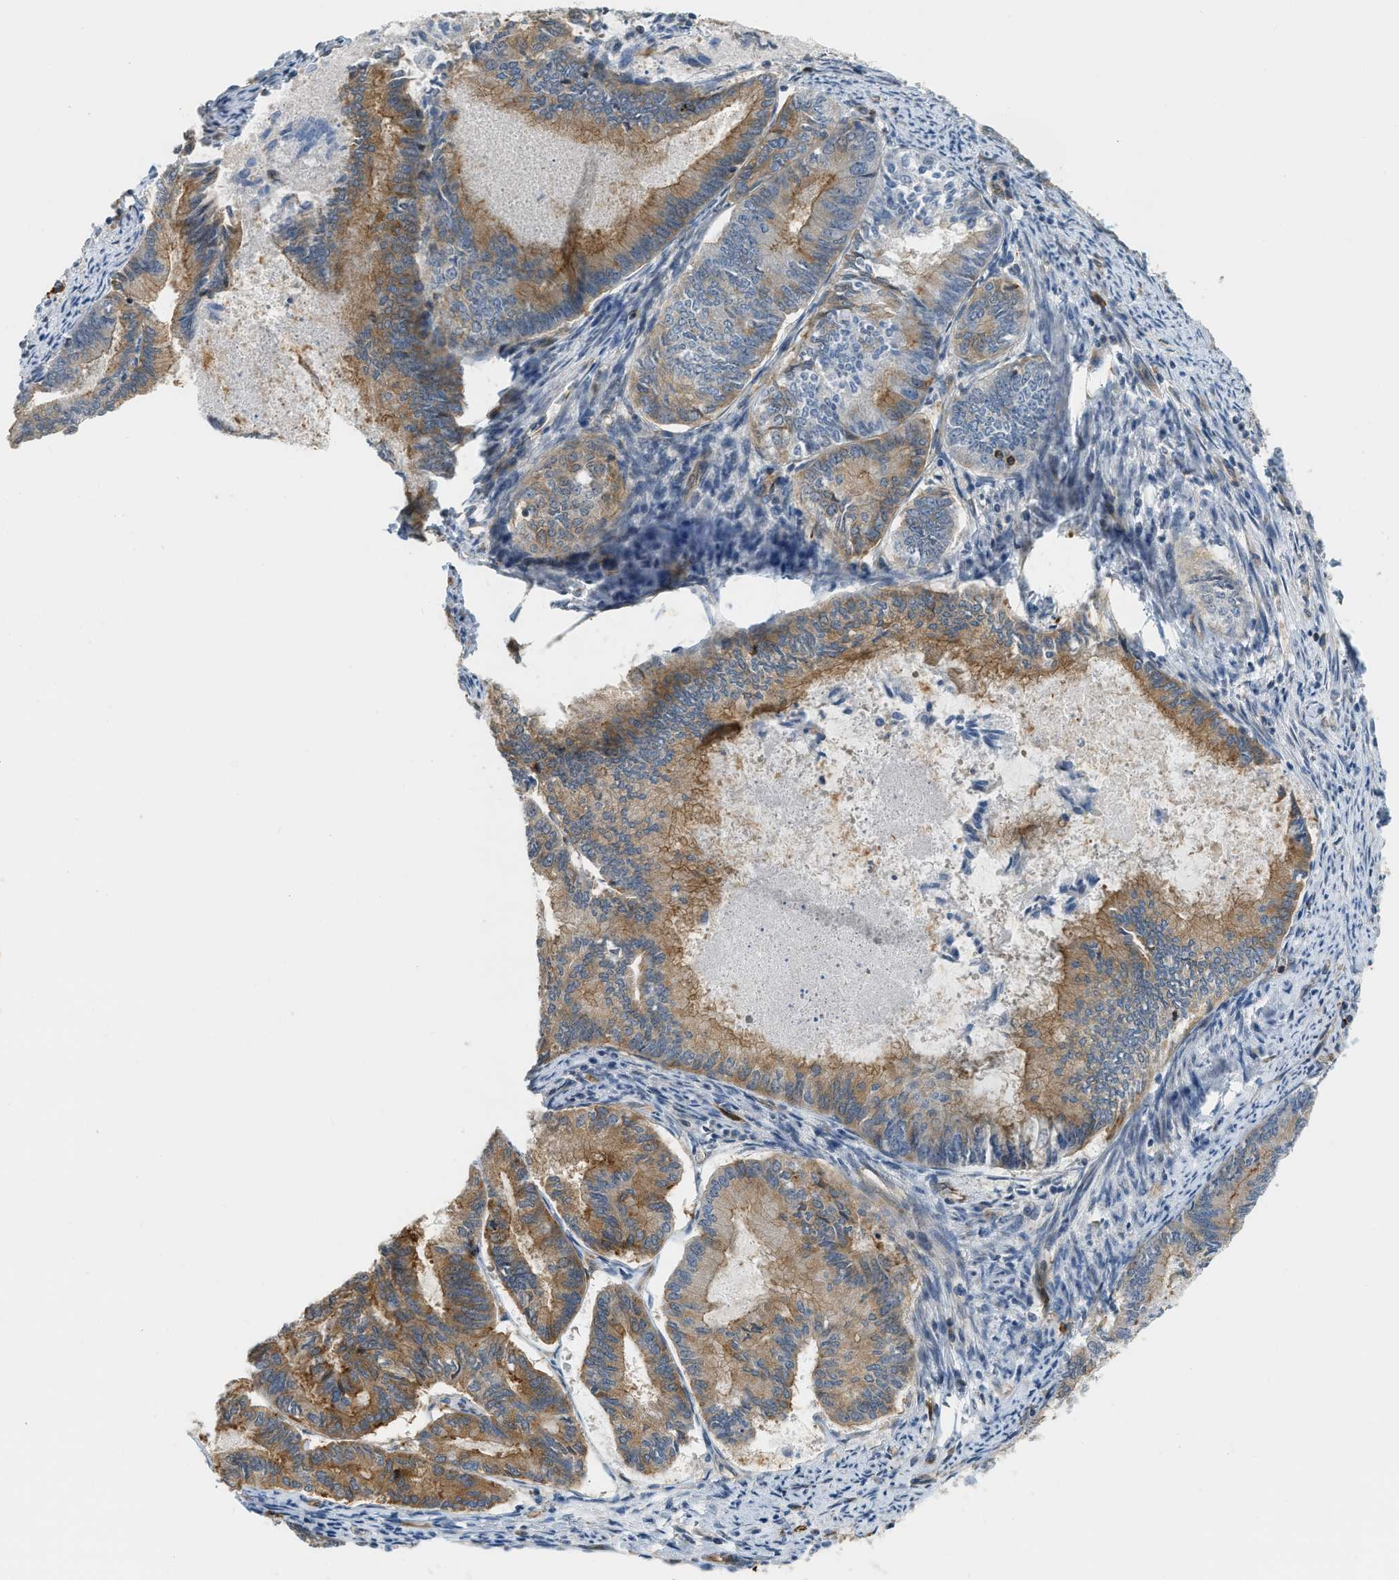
{"staining": {"intensity": "moderate", "quantity": "25%-75%", "location": "cytoplasmic/membranous"}, "tissue": "endometrial cancer", "cell_type": "Tumor cells", "image_type": "cancer", "snomed": [{"axis": "morphology", "description": "Adenocarcinoma, NOS"}, {"axis": "topography", "description": "Endometrium"}], "caption": "Human endometrial cancer stained with a brown dye shows moderate cytoplasmic/membranous positive staining in about 25%-75% of tumor cells.", "gene": "KIAA1671", "patient": {"sex": "female", "age": 86}}